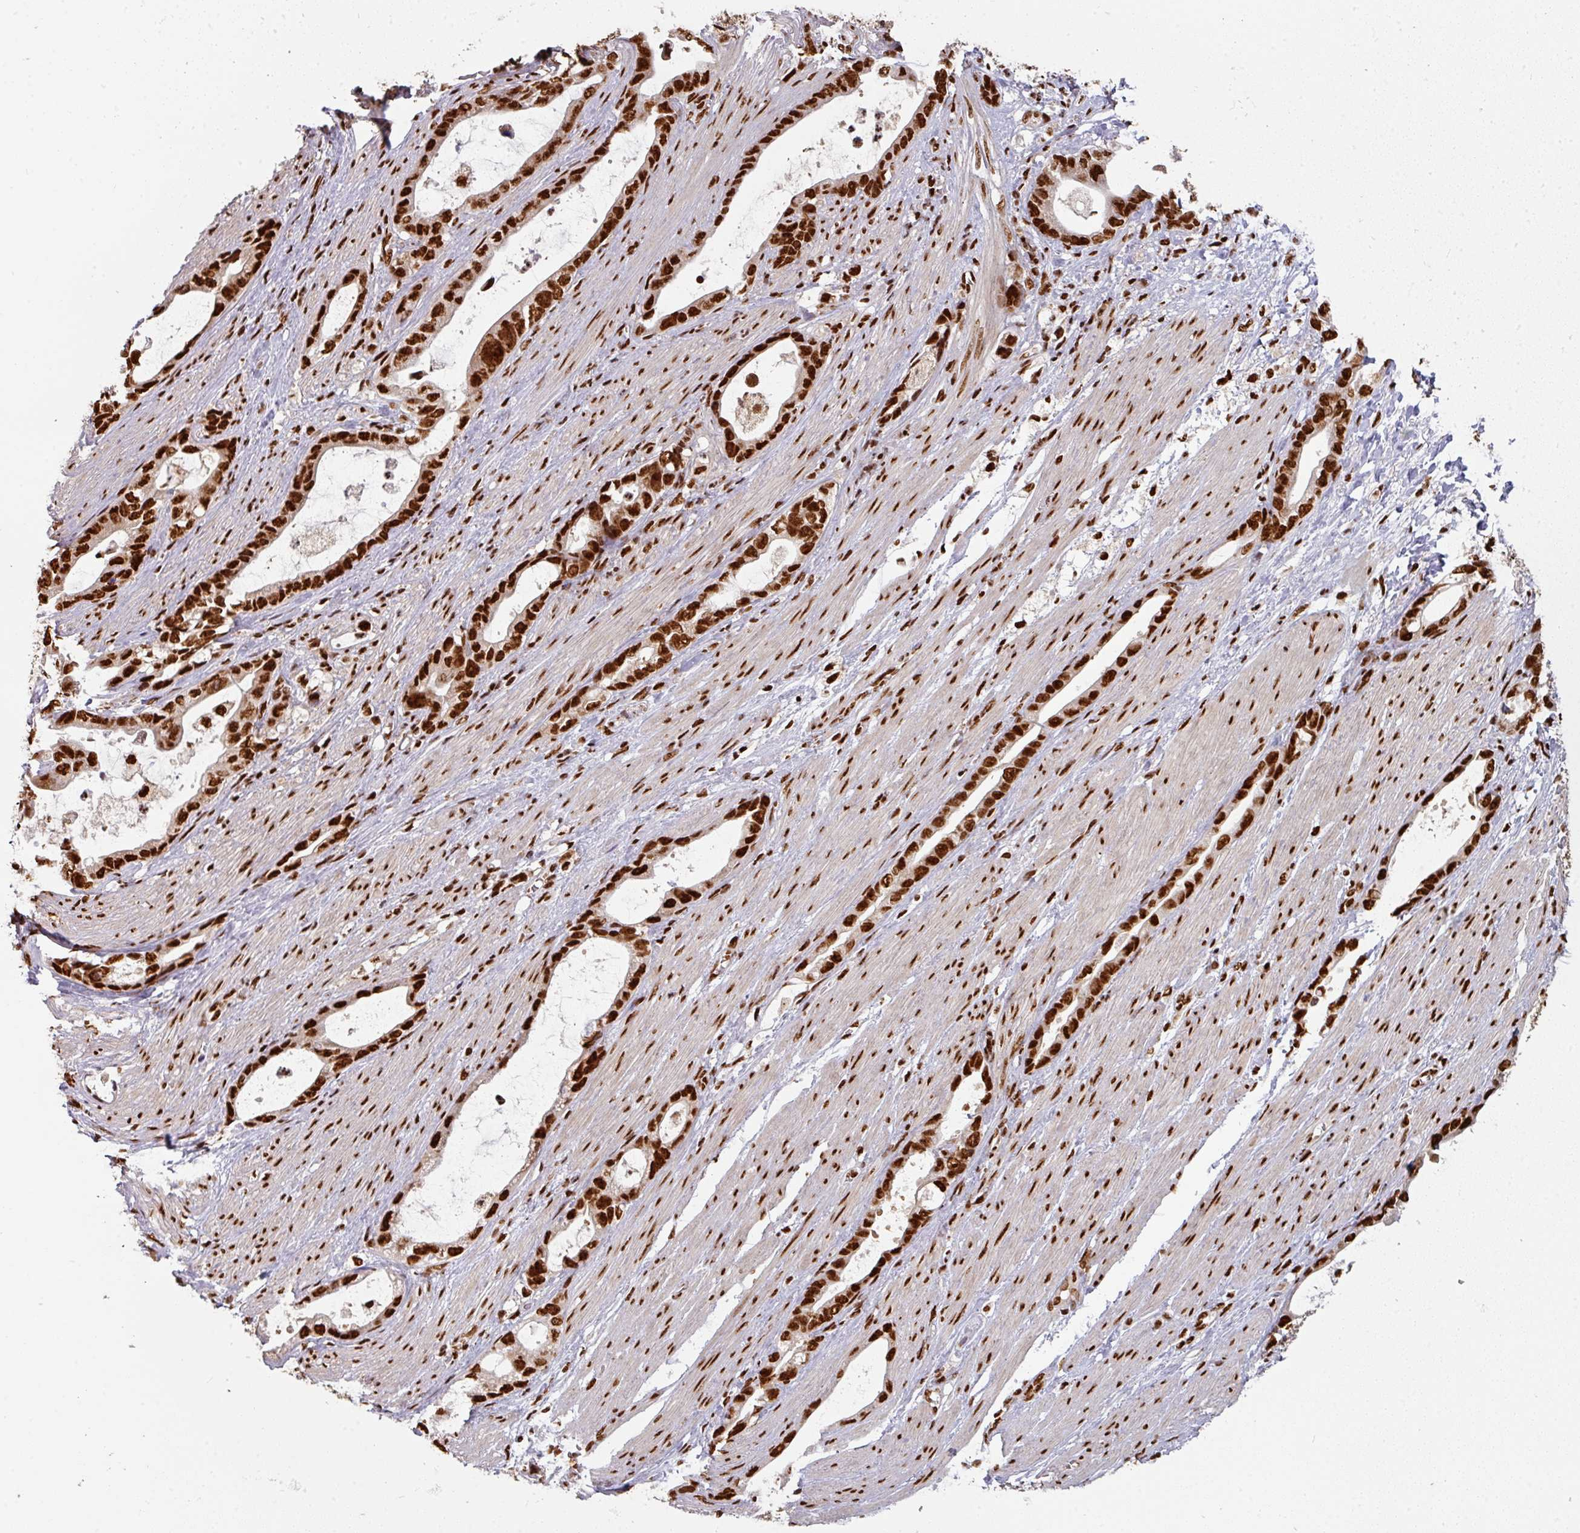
{"staining": {"intensity": "strong", "quantity": ">75%", "location": "nuclear"}, "tissue": "stomach cancer", "cell_type": "Tumor cells", "image_type": "cancer", "snomed": [{"axis": "morphology", "description": "Adenocarcinoma, NOS"}, {"axis": "topography", "description": "Stomach"}], "caption": "An image showing strong nuclear staining in about >75% of tumor cells in stomach cancer (adenocarcinoma), as visualized by brown immunohistochemical staining.", "gene": "SIK3", "patient": {"sex": "male", "age": 55}}